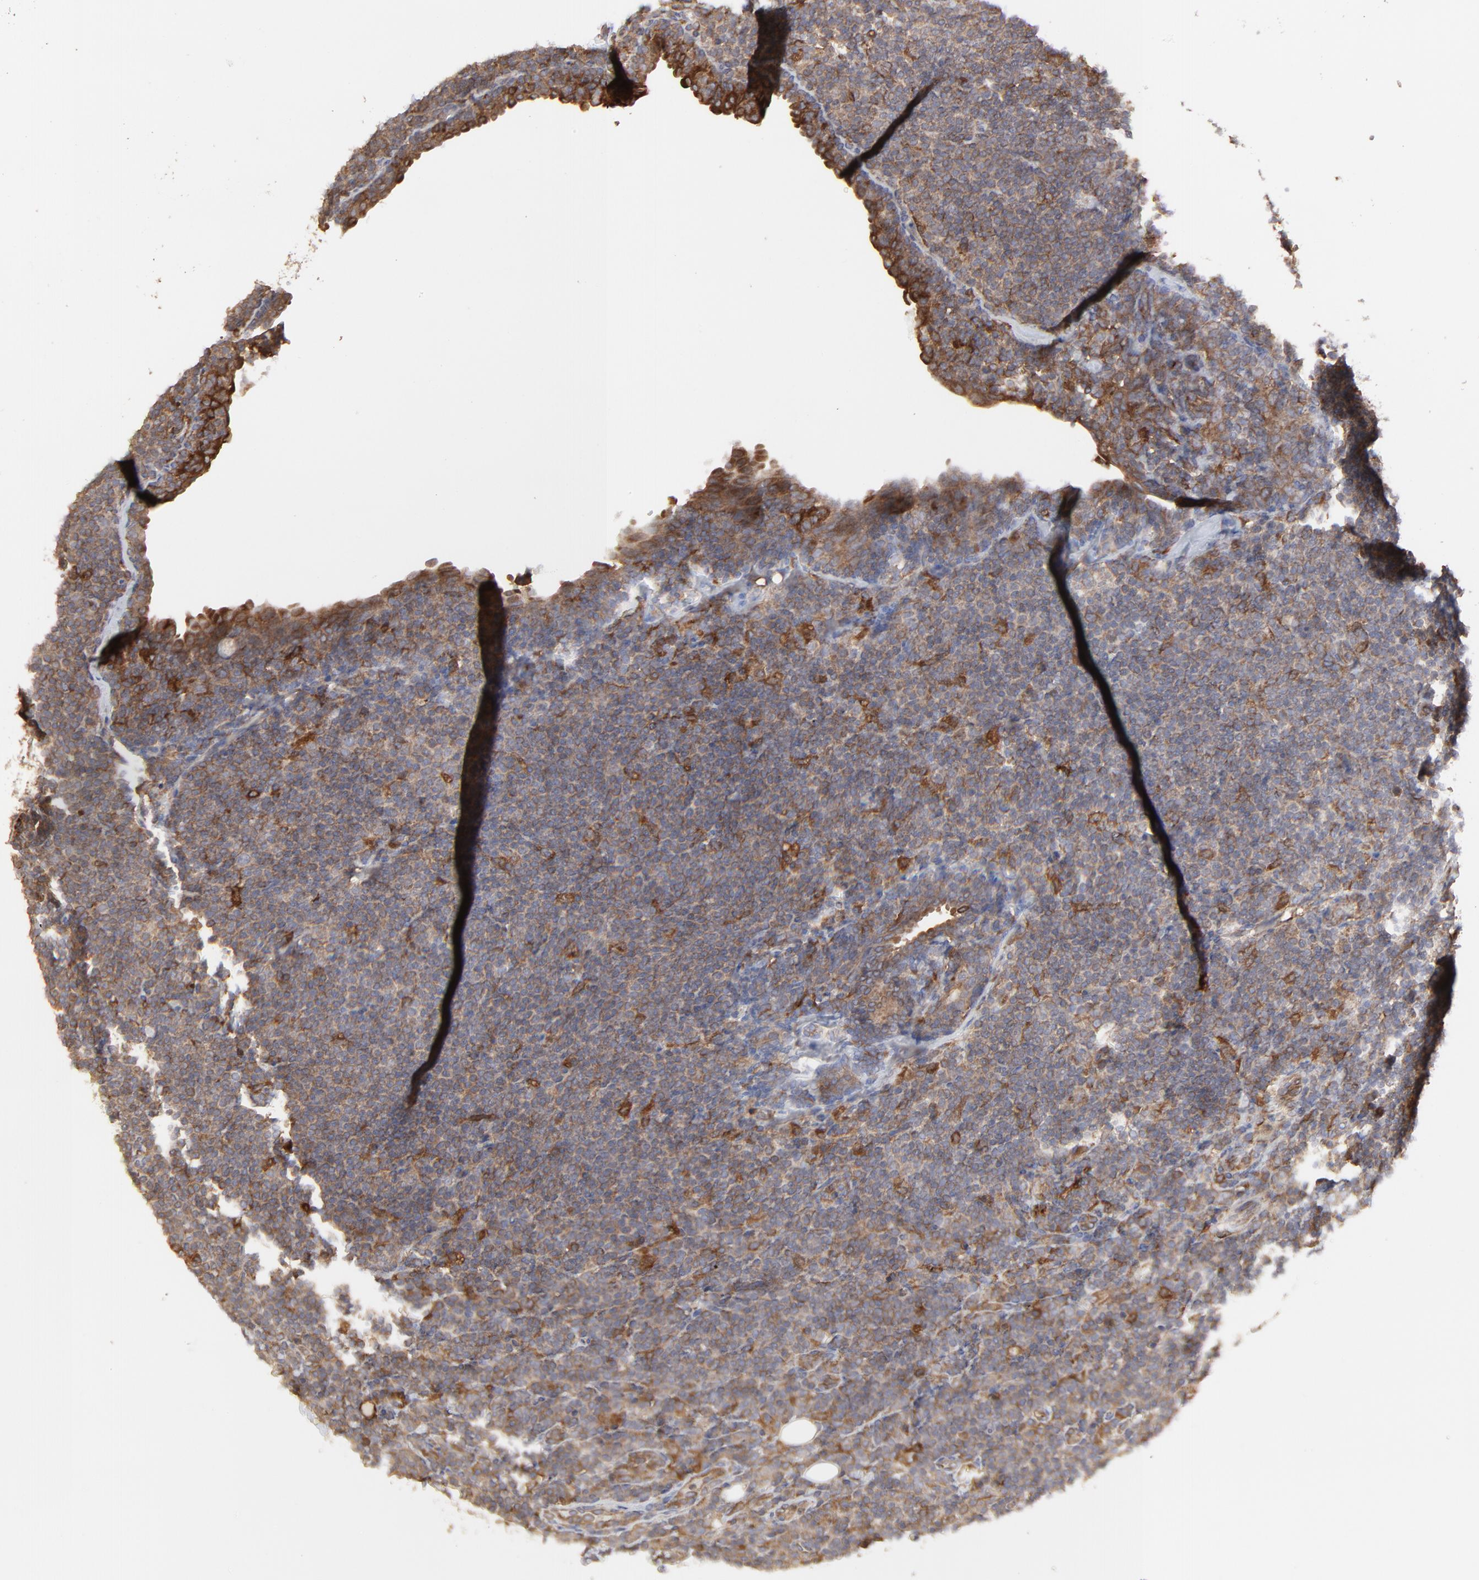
{"staining": {"intensity": "moderate", "quantity": ">75%", "location": "cytoplasmic/membranous"}, "tissue": "lymph node", "cell_type": "Germinal center cells", "image_type": "normal", "snomed": [{"axis": "morphology", "description": "Normal tissue, NOS"}, {"axis": "morphology", "description": "Uncertain malignant potential"}, {"axis": "topography", "description": "Lymph node"}, {"axis": "topography", "description": "Salivary gland, NOS"}], "caption": "Lymph node stained with a brown dye reveals moderate cytoplasmic/membranous positive positivity in approximately >75% of germinal center cells.", "gene": "RAB9A", "patient": {"sex": "female", "age": 51}}